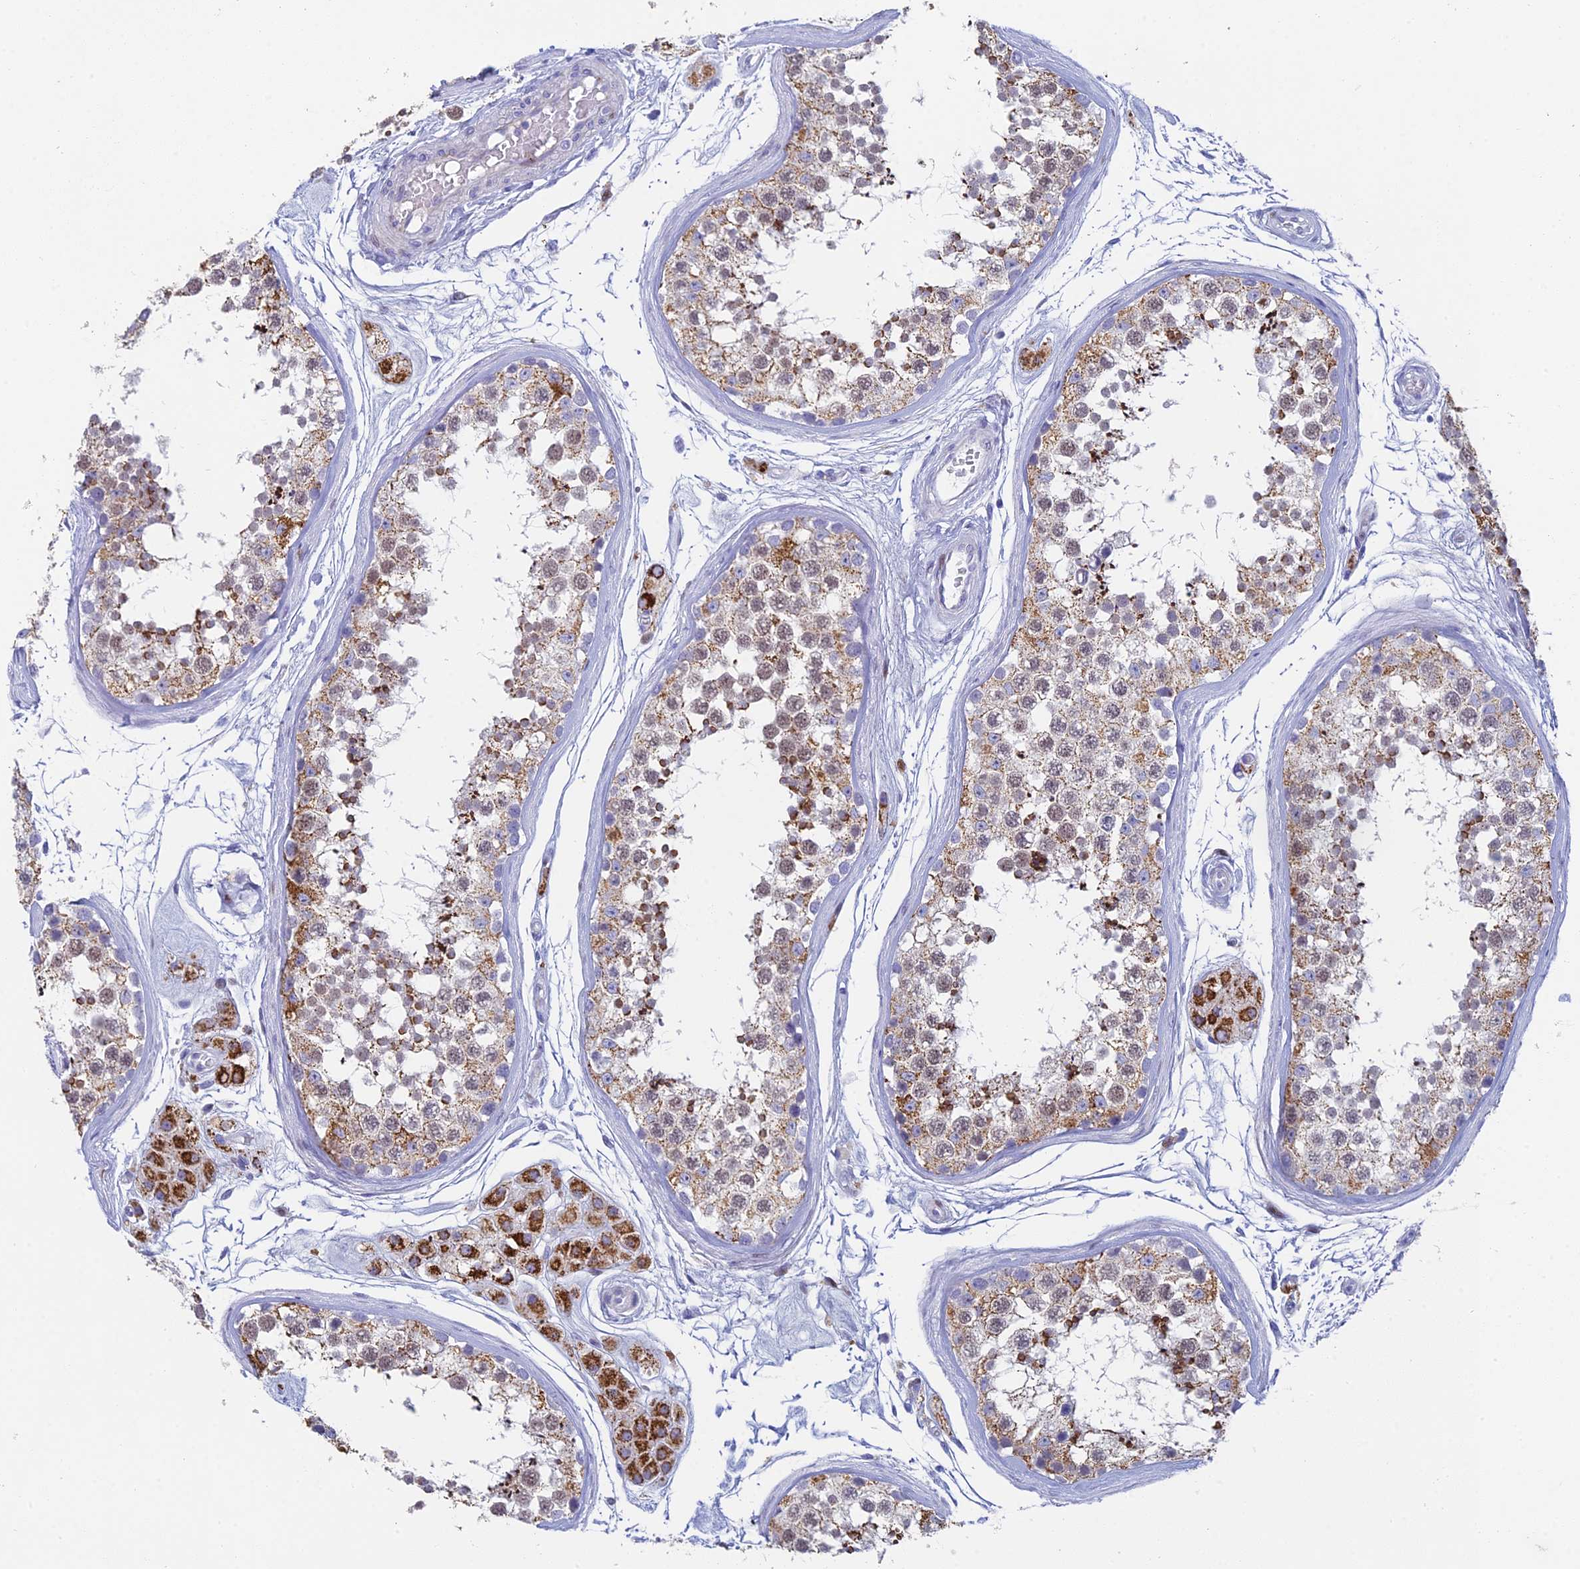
{"staining": {"intensity": "moderate", "quantity": "25%-75%", "location": "cytoplasmic/membranous,nuclear"}, "tissue": "testis", "cell_type": "Cells in seminiferous ducts", "image_type": "normal", "snomed": [{"axis": "morphology", "description": "Normal tissue, NOS"}, {"axis": "topography", "description": "Testis"}], "caption": "Benign testis shows moderate cytoplasmic/membranous,nuclear expression in approximately 25%-75% of cells in seminiferous ducts.", "gene": "REXO5", "patient": {"sex": "male", "age": 56}}